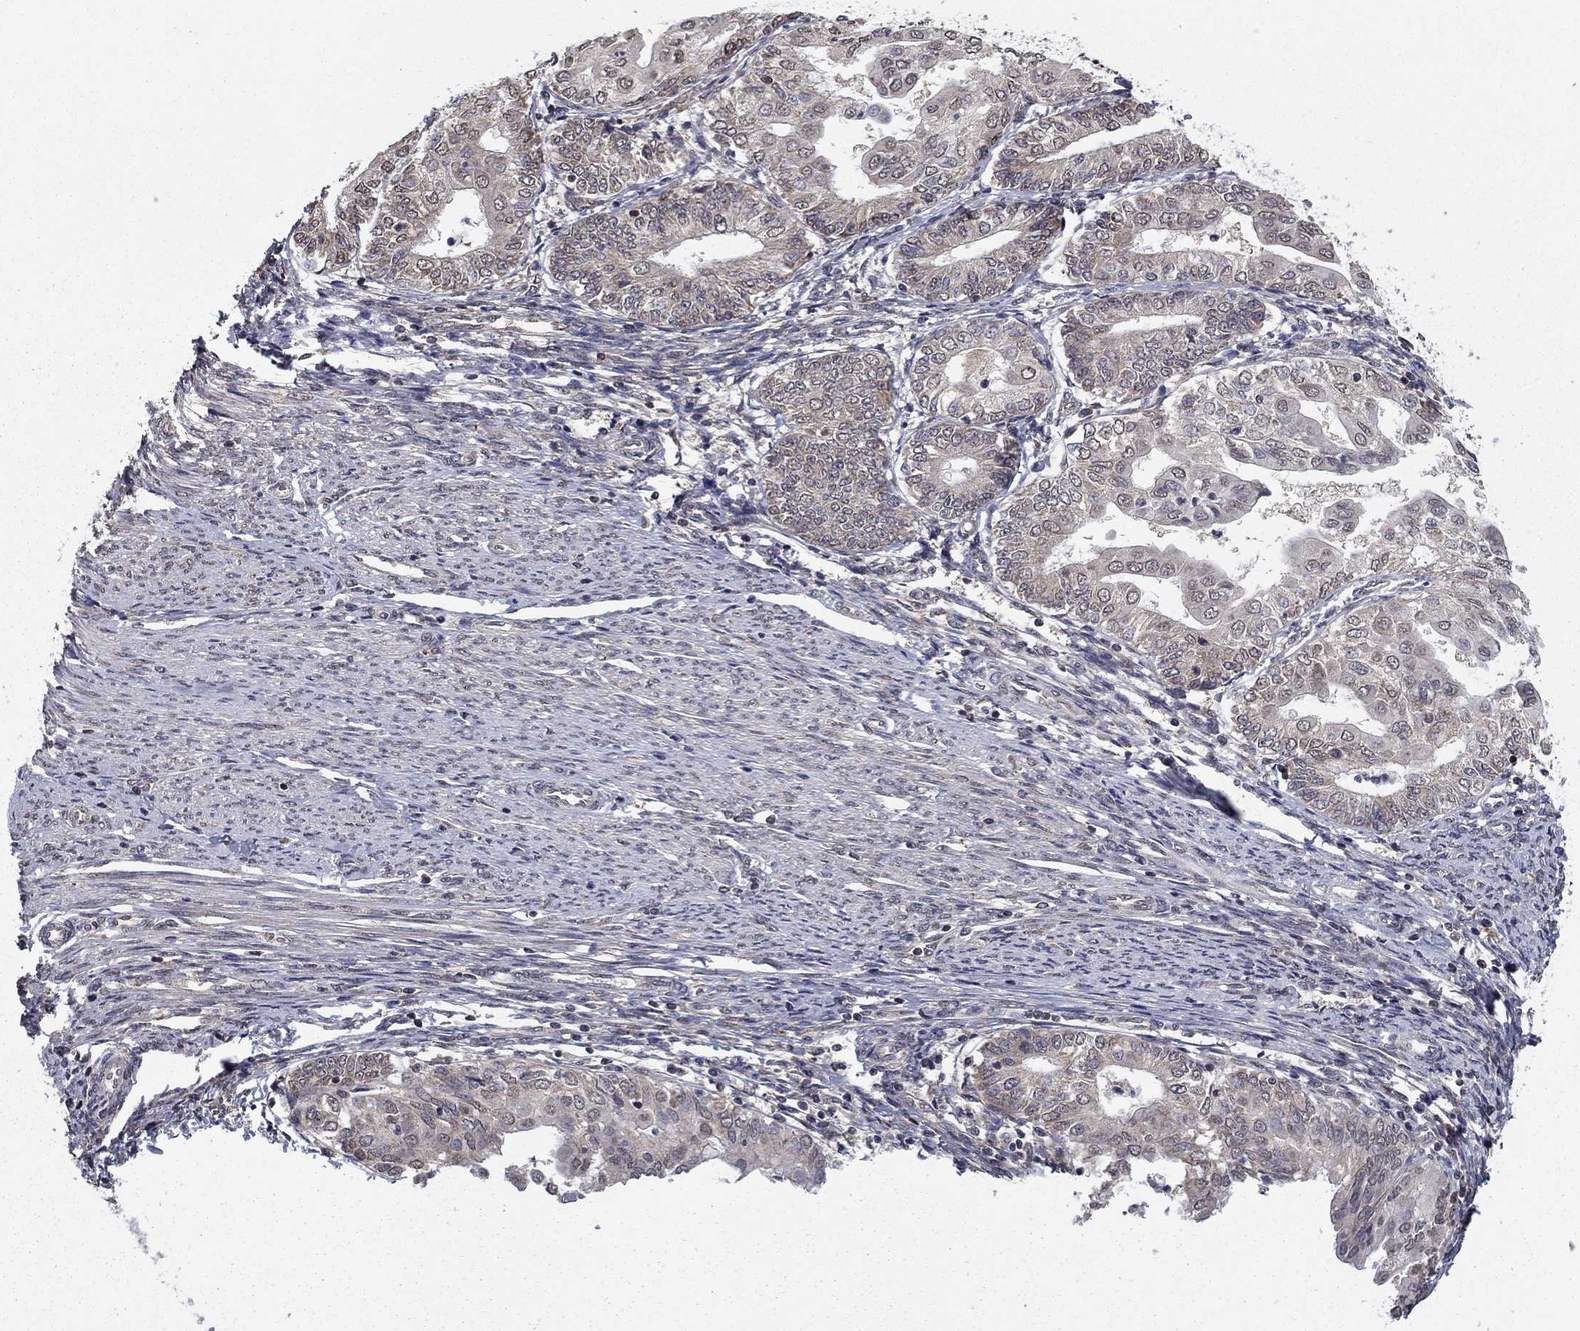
{"staining": {"intensity": "negative", "quantity": "none", "location": "none"}, "tissue": "endometrial cancer", "cell_type": "Tumor cells", "image_type": "cancer", "snomed": [{"axis": "morphology", "description": "Adenocarcinoma, NOS"}, {"axis": "topography", "description": "Endometrium"}], "caption": "This is an IHC photomicrograph of endometrial adenocarcinoma. There is no expression in tumor cells.", "gene": "SLC2A13", "patient": {"sex": "female", "age": 68}}